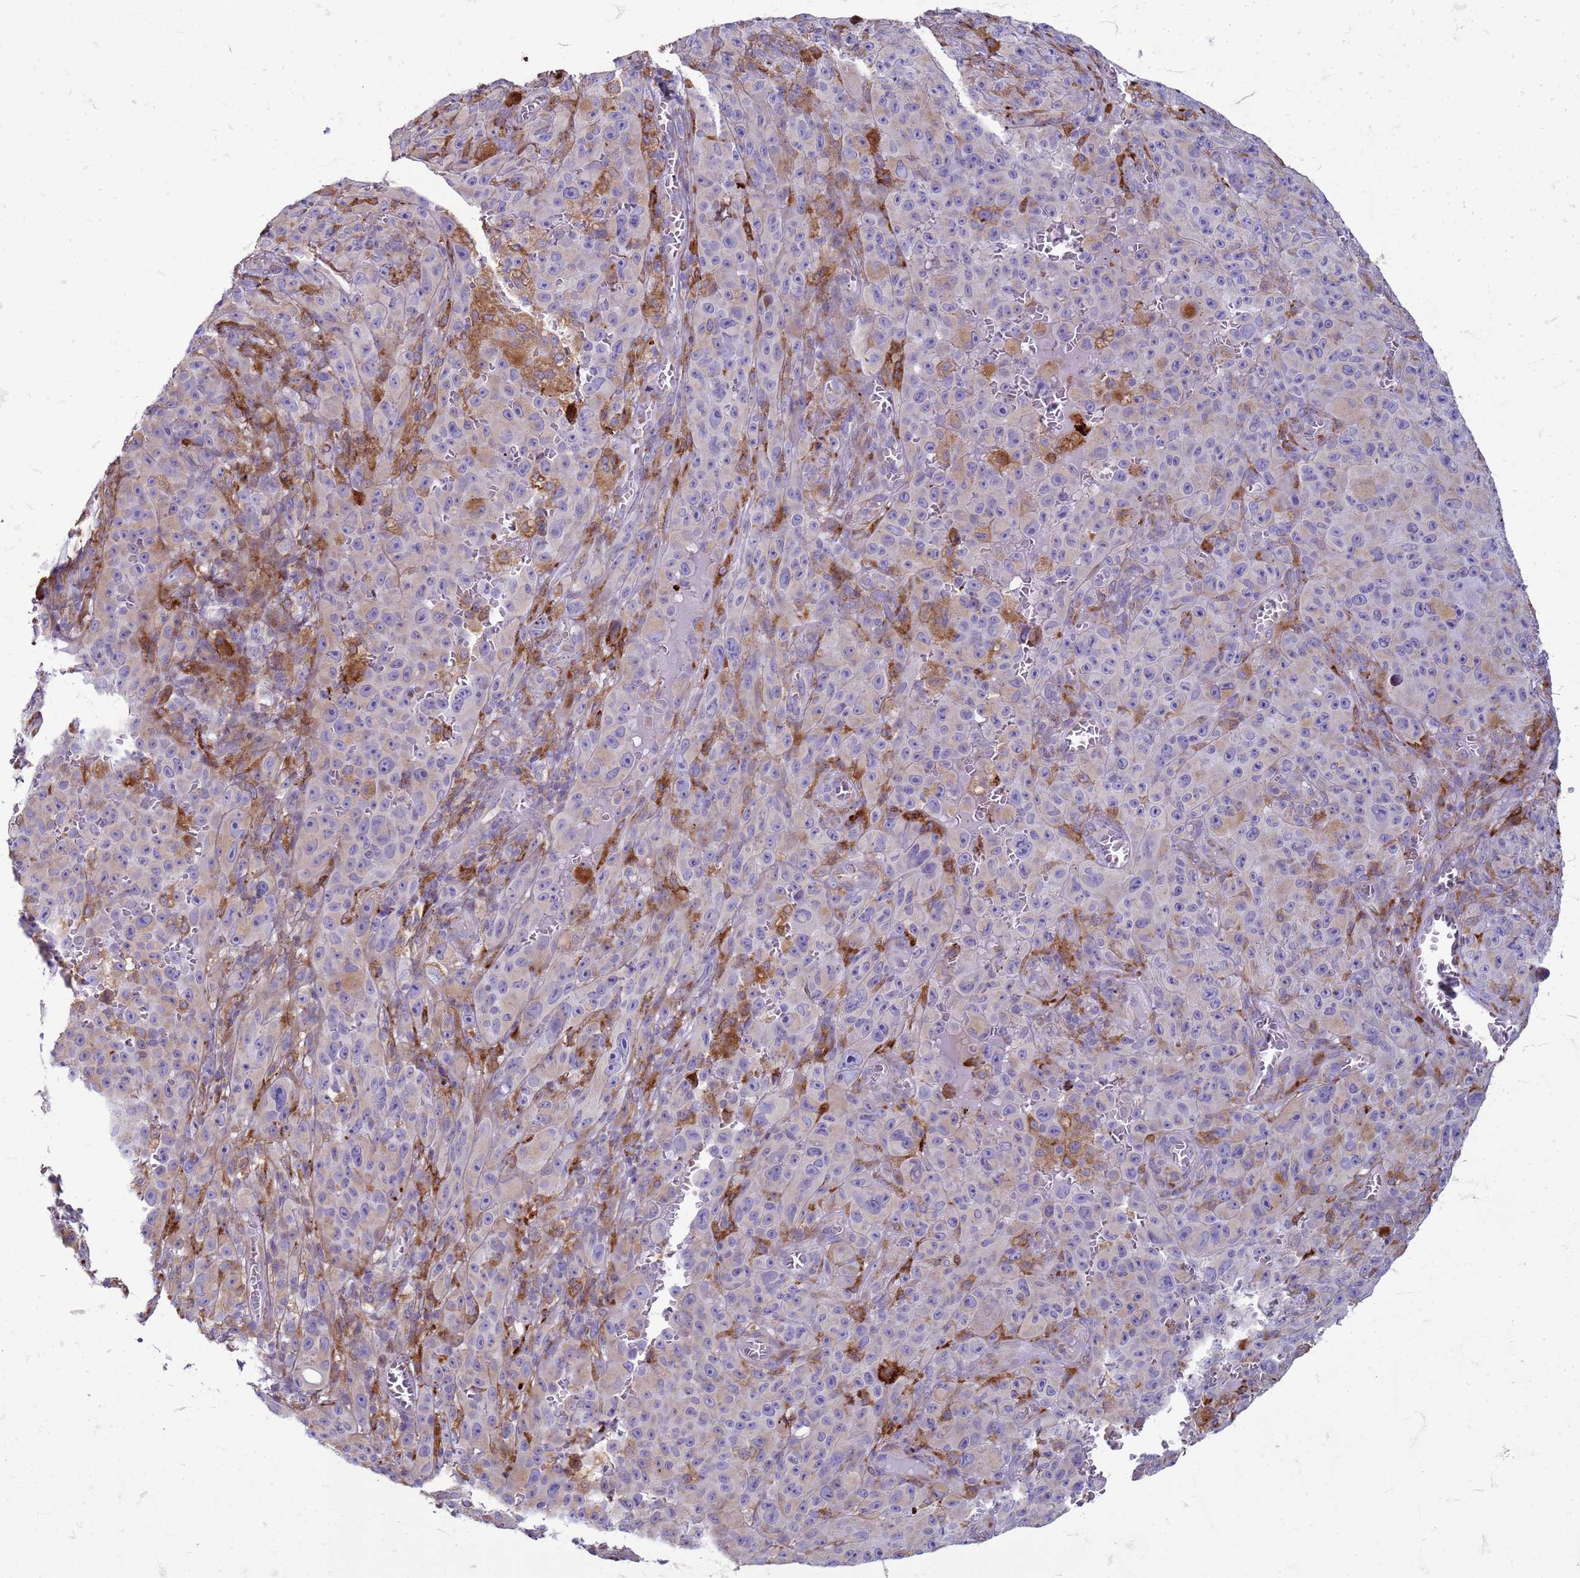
{"staining": {"intensity": "negative", "quantity": "none", "location": "none"}, "tissue": "melanoma", "cell_type": "Tumor cells", "image_type": "cancer", "snomed": [{"axis": "morphology", "description": "Malignant melanoma, NOS"}, {"axis": "topography", "description": "Skin"}], "caption": "Malignant melanoma stained for a protein using immunohistochemistry demonstrates no positivity tumor cells.", "gene": "PDK3", "patient": {"sex": "female", "age": 82}}